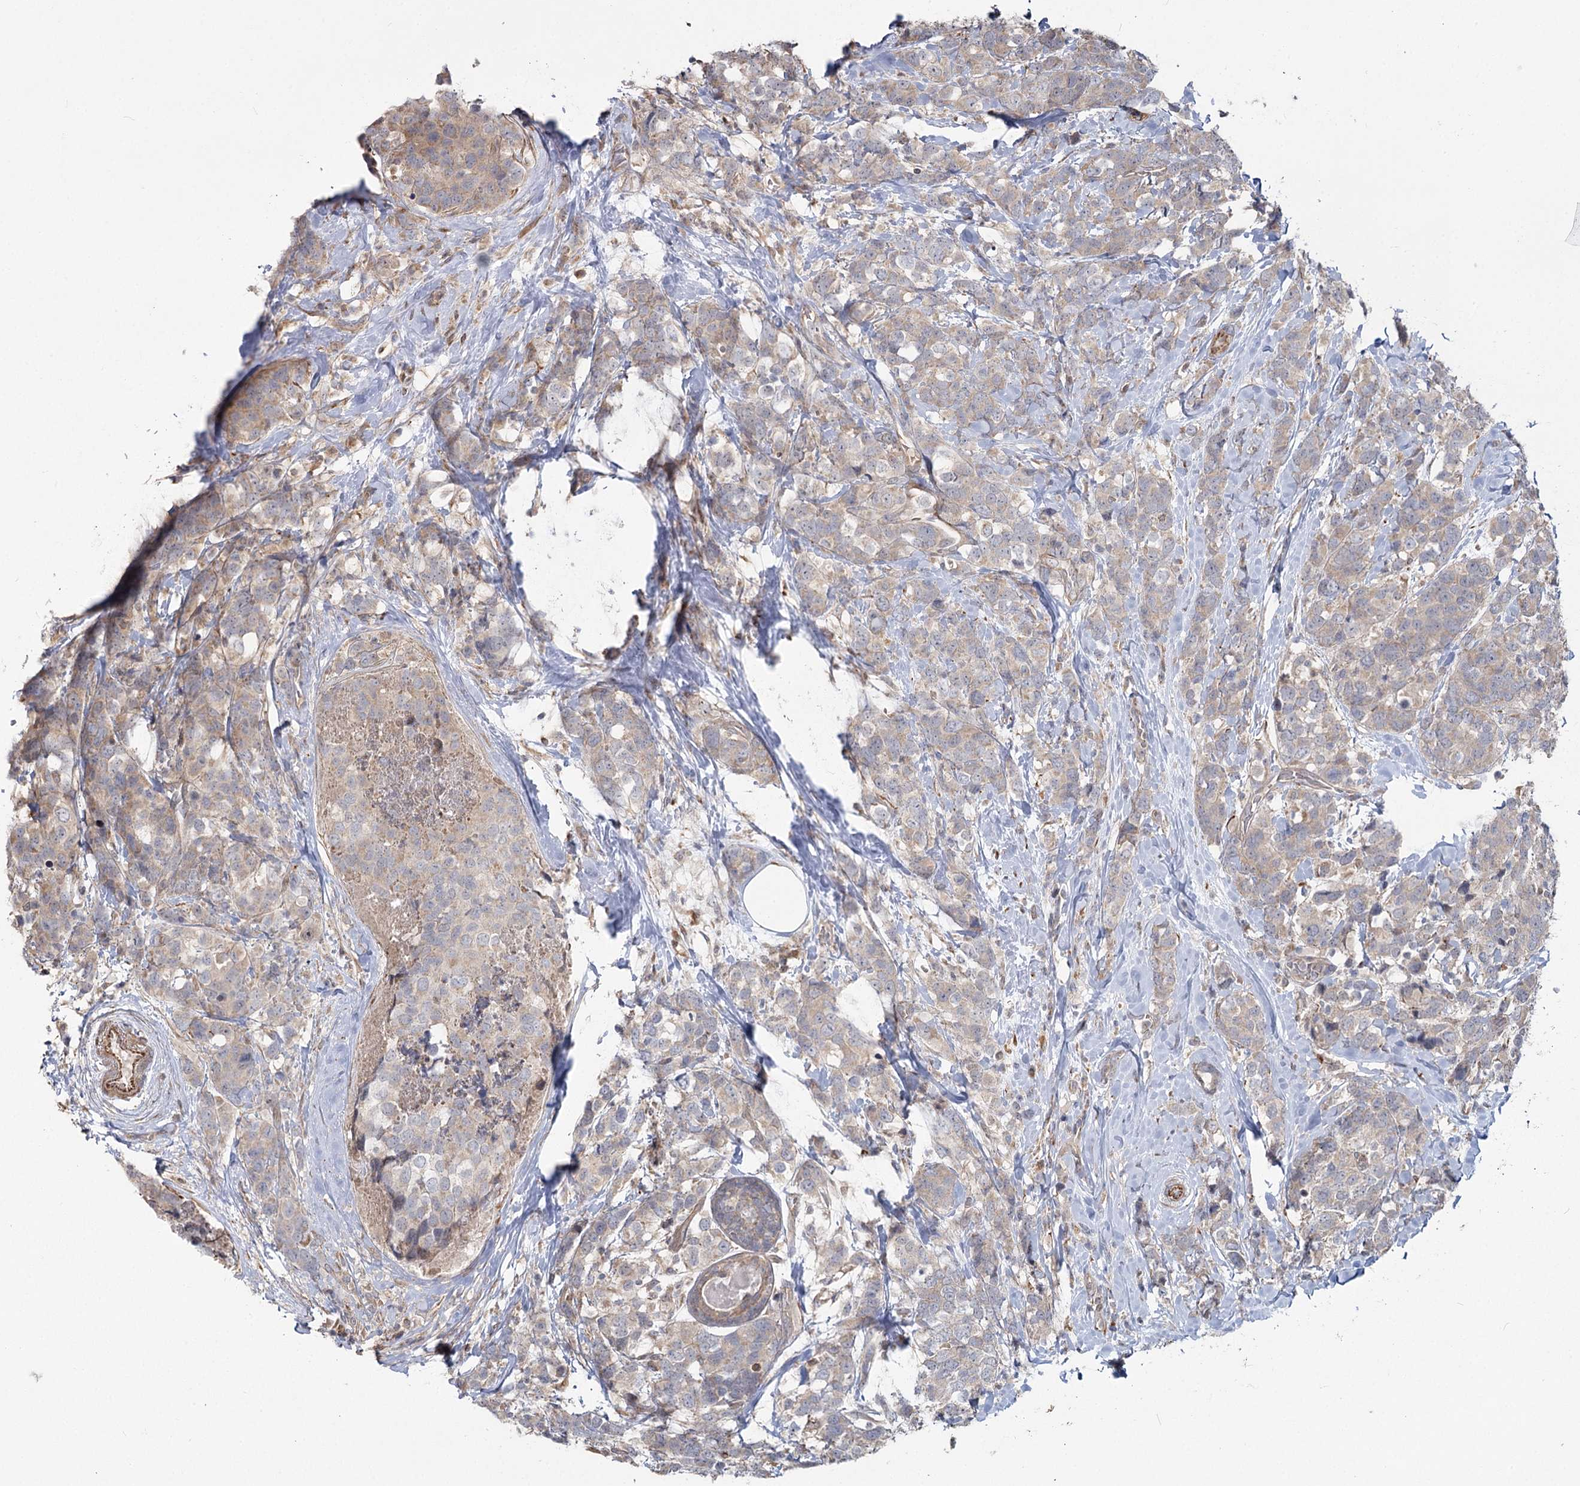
{"staining": {"intensity": "weak", "quantity": "<25%", "location": "cytoplasmic/membranous"}, "tissue": "breast cancer", "cell_type": "Tumor cells", "image_type": "cancer", "snomed": [{"axis": "morphology", "description": "Lobular carcinoma"}, {"axis": "topography", "description": "Breast"}], "caption": "Immunohistochemistry (IHC) of human breast lobular carcinoma reveals no positivity in tumor cells. Nuclei are stained in blue.", "gene": "TBC1D9B", "patient": {"sex": "female", "age": 59}}